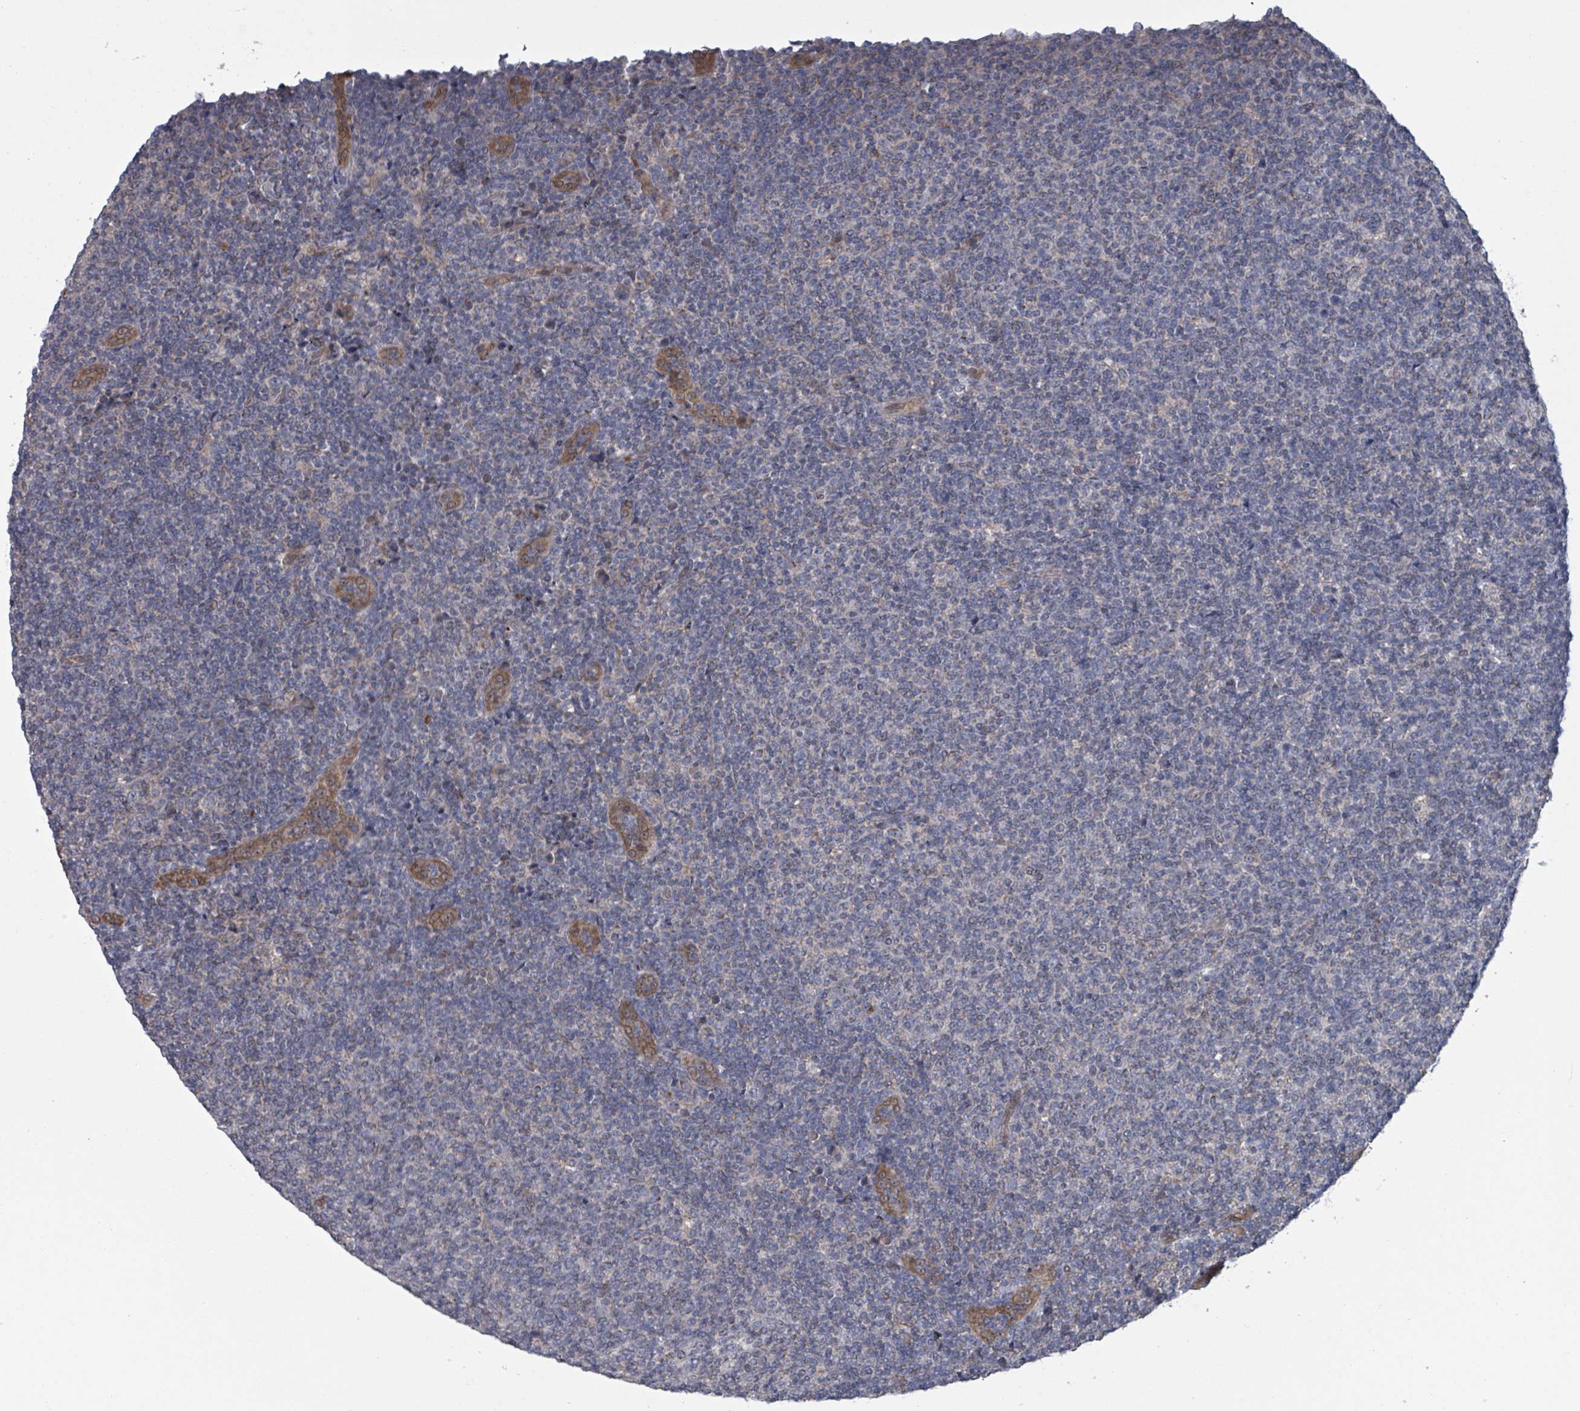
{"staining": {"intensity": "negative", "quantity": "none", "location": "none"}, "tissue": "lymphoma", "cell_type": "Tumor cells", "image_type": "cancer", "snomed": [{"axis": "morphology", "description": "Malignant lymphoma, non-Hodgkin's type, Low grade"}, {"axis": "topography", "description": "Lymph node"}], "caption": "Immunohistochemistry of human low-grade malignant lymphoma, non-Hodgkin's type exhibits no expression in tumor cells. Brightfield microscopy of immunohistochemistry (IHC) stained with DAB (3,3'-diaminobenzidine) (brown) and hematoxylin (blue), captured at high magnification.", "gene": "FKBP1A", "patient": {"sex": "male", "age": 66}}